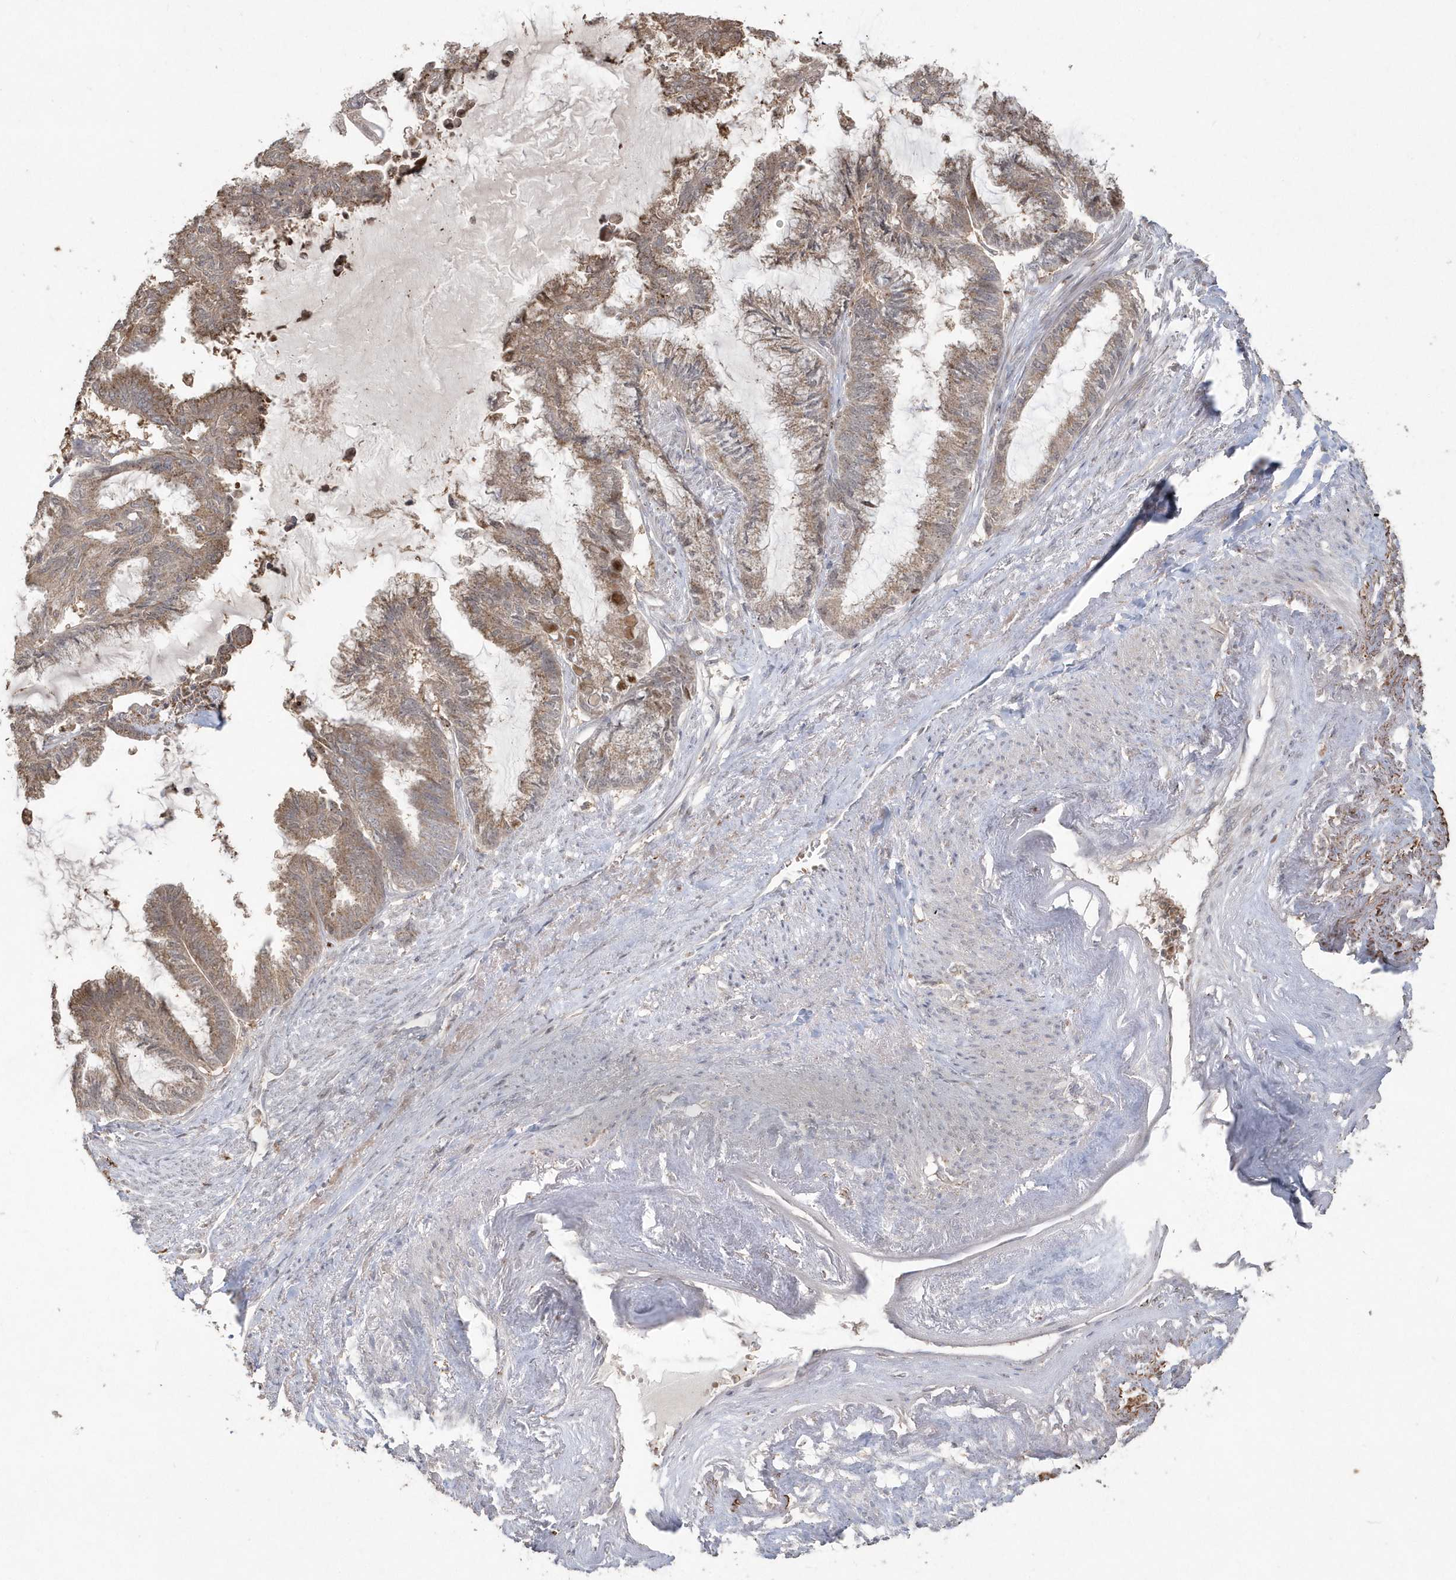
{"staining": {"intensity": "weak", "quantity": ">75%", "location": "cytoplasmic/membranous"}, "tissue": "endometrial cancer", "cell_type": "Tumor cells", "image_type": "cancer", "snomed": [{"axis": "morphology", "description": "Adenocarcinoma, NOS"}, {"axis": "topography", "description": "Endometrium"}], "caption": "Weak cytoplasmic/membranous expression for a protein is seen in approximately >75% of tumor cells of endometrial cancer using immunohistochemistry.", "gene": "GEMIN6", "patient": {"sex": "female", "age": 86}}